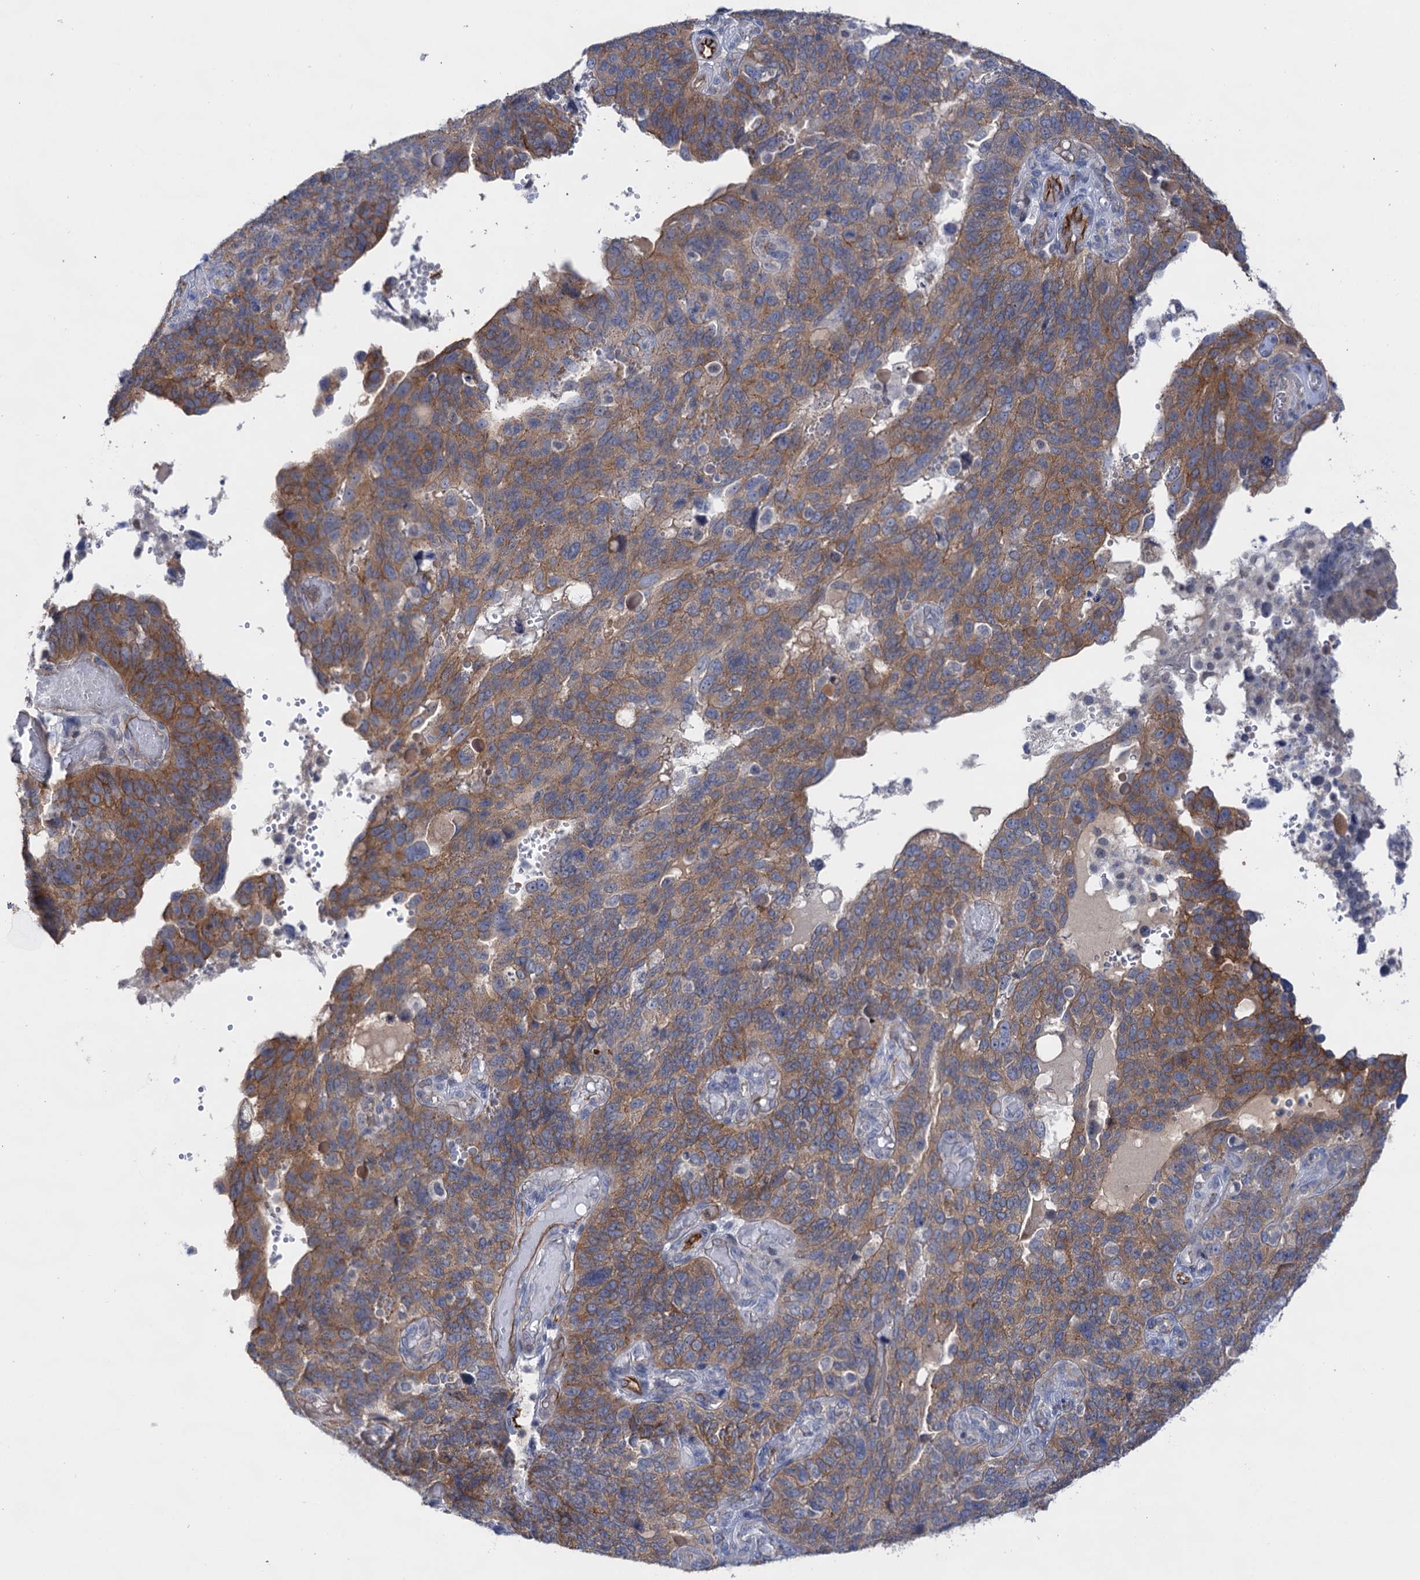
{"staining": {"intensity": "moderate", "quantity": ">75%", "location": "cytoplasmic/membranous"}, "tissue": "endometrial cancer", "cell_type": "Tumor cells", "image_type": "cancer", "snomed": [{"axis": "morphology", "description": "Adenocarcinoma, NOS"}, {"axis": "topography", "description": "Endometrium"}], "caption": "This micrograph shows immunohistochemistry staining of endometrial adenocarcinoma, with medium moderate cytoplasmic/membranous expression in about >75% of tumor cells.", "gene": "ABLIM1", "patient": {"sex": "female", "age": 66}}